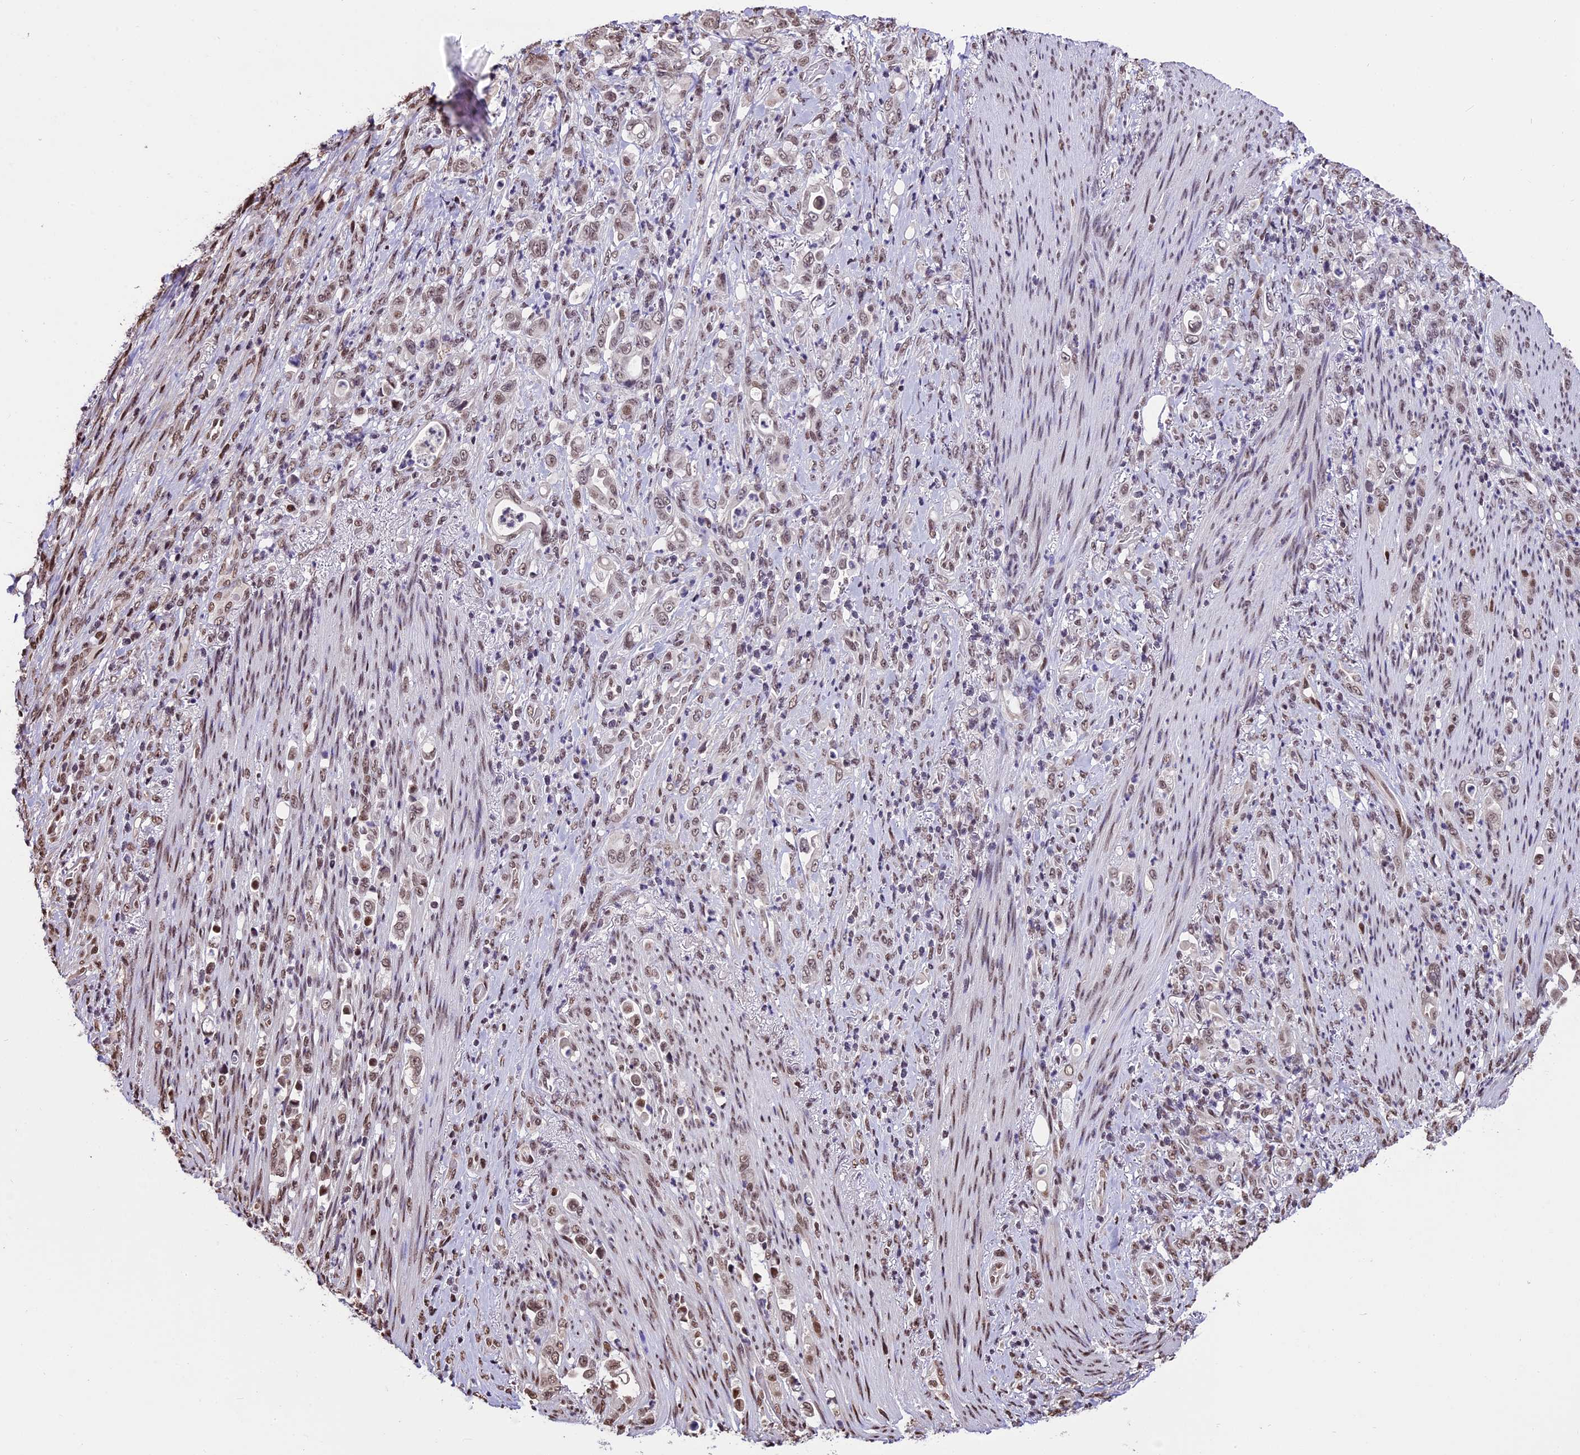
{"staining": {"intensity": "weak", "quantity": ">75%", "location": "nuclear"}, "tissue": "stomach cancer", "cell_type": "Tumor cells", "image_type": "cancer", "snomed": [{"axis": "morphology", "description": "Normal tissue, NOS"}, {"axis": "morphology", "description": "Adenocarcinoma, NOS"}, {"axis": "topography", "description": "Stomach"}], "caption": "Stomach adenocarcinoma stained for a protein demonstrates weak nuclear positivity in tumor cells.", "gene": "POLR3E", "patient": {"sex": "female", "age": 79}}